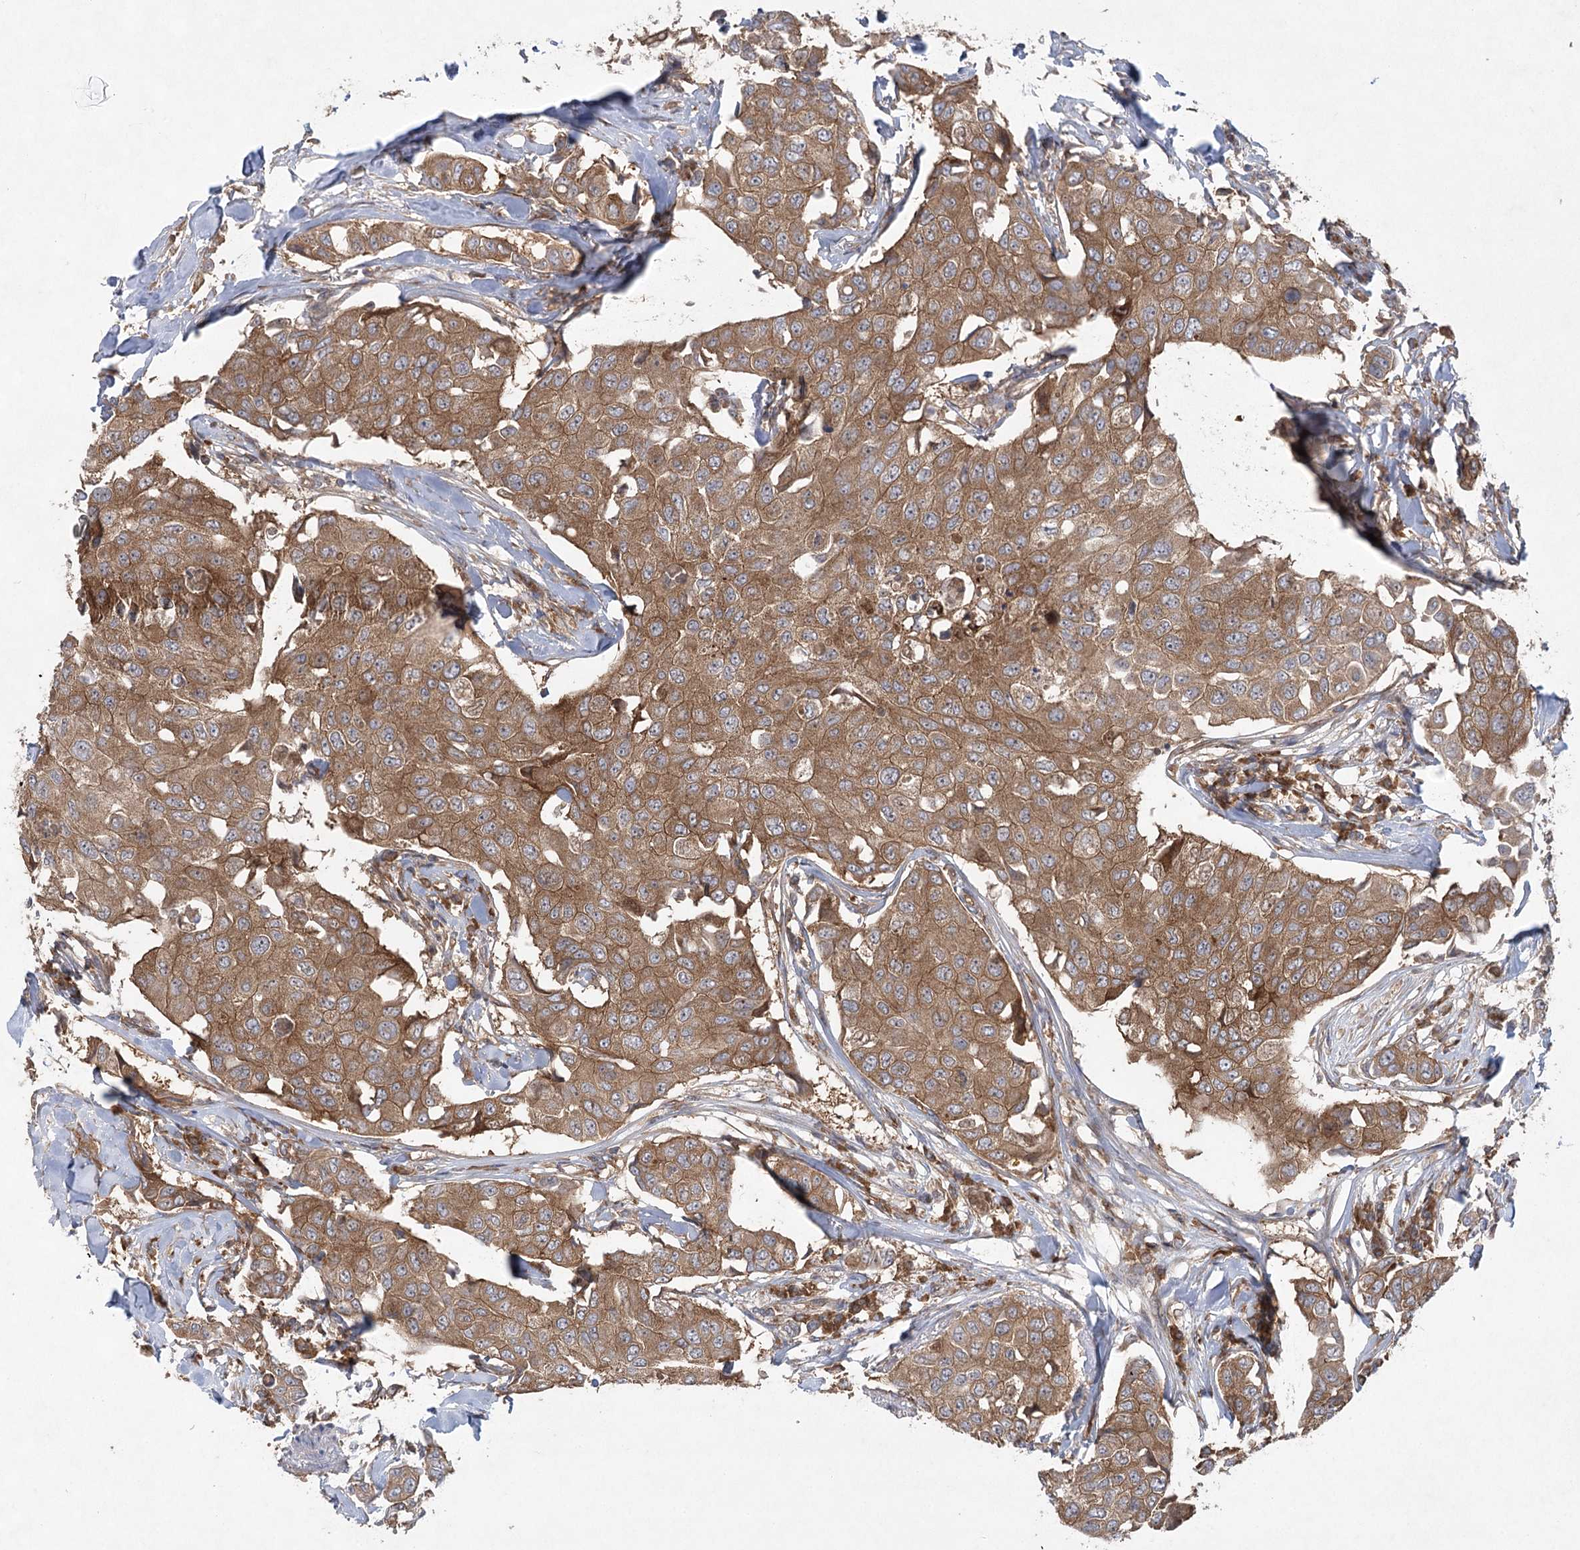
{"staining": {"intensity": "moderate", "quantity": ">75%", "location": "cytoplasmic/membranous"}, "tissue": "breast cancer", "cell_type": "Tumor cells", "image_type": "cancer", "snomed": [{"axis": "morphology", "description": "Duct carcinoma"}, {"axis": "topography", "description": "Breast"}], "caption": "Brown immunohistochemical staining in breast cancer (intraductal carcinoma) displays moderate cytoplasmic/membranous expression in approximately >75% of tumor cells. (DAB (3,3'-diaminobenzidine) = brown stain, brightfield microscopy at high magnification).", "gene": "EIF3A", "patient": {"sex": "female", "age": 80}}